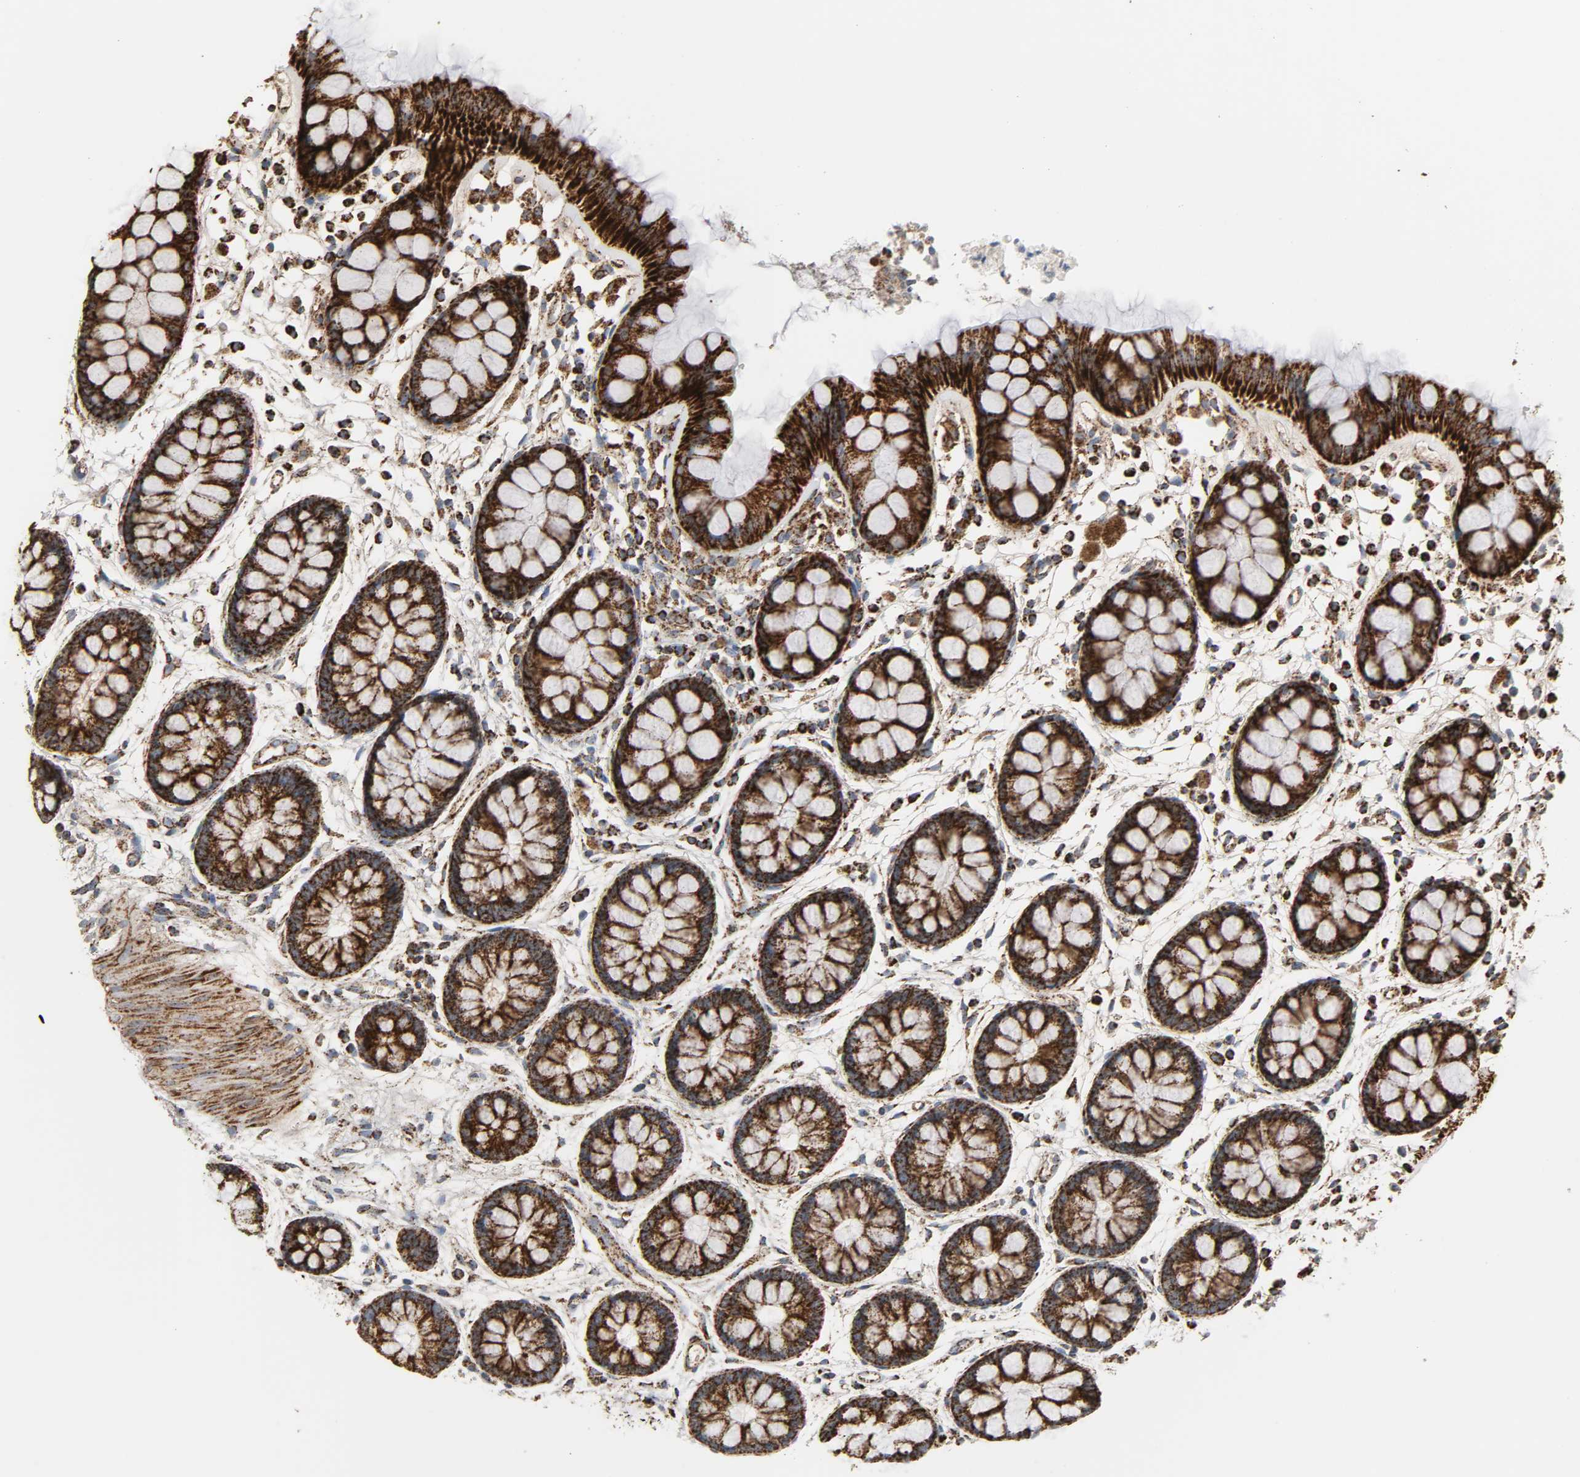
{"staining": {"intensity": "strong", "quantity": ">75%", "location": "cytoplasmic/membranous"}, "tissue": "rectum", "cell_type": "Glandular cells", "image_type": "normal", "snomed": [{"axis": "morphology", "description": "Normal tissue, NOS"}, {"axis": "topography", "description": "Rectum"}], "caption": "Glandular cells reveal high levels of strong cytoplasmic/membranous positivity in about >75% of cells in benign human rectum.", "gene": "ACAT1", "patient": {"sex": "female", "age": 66}}